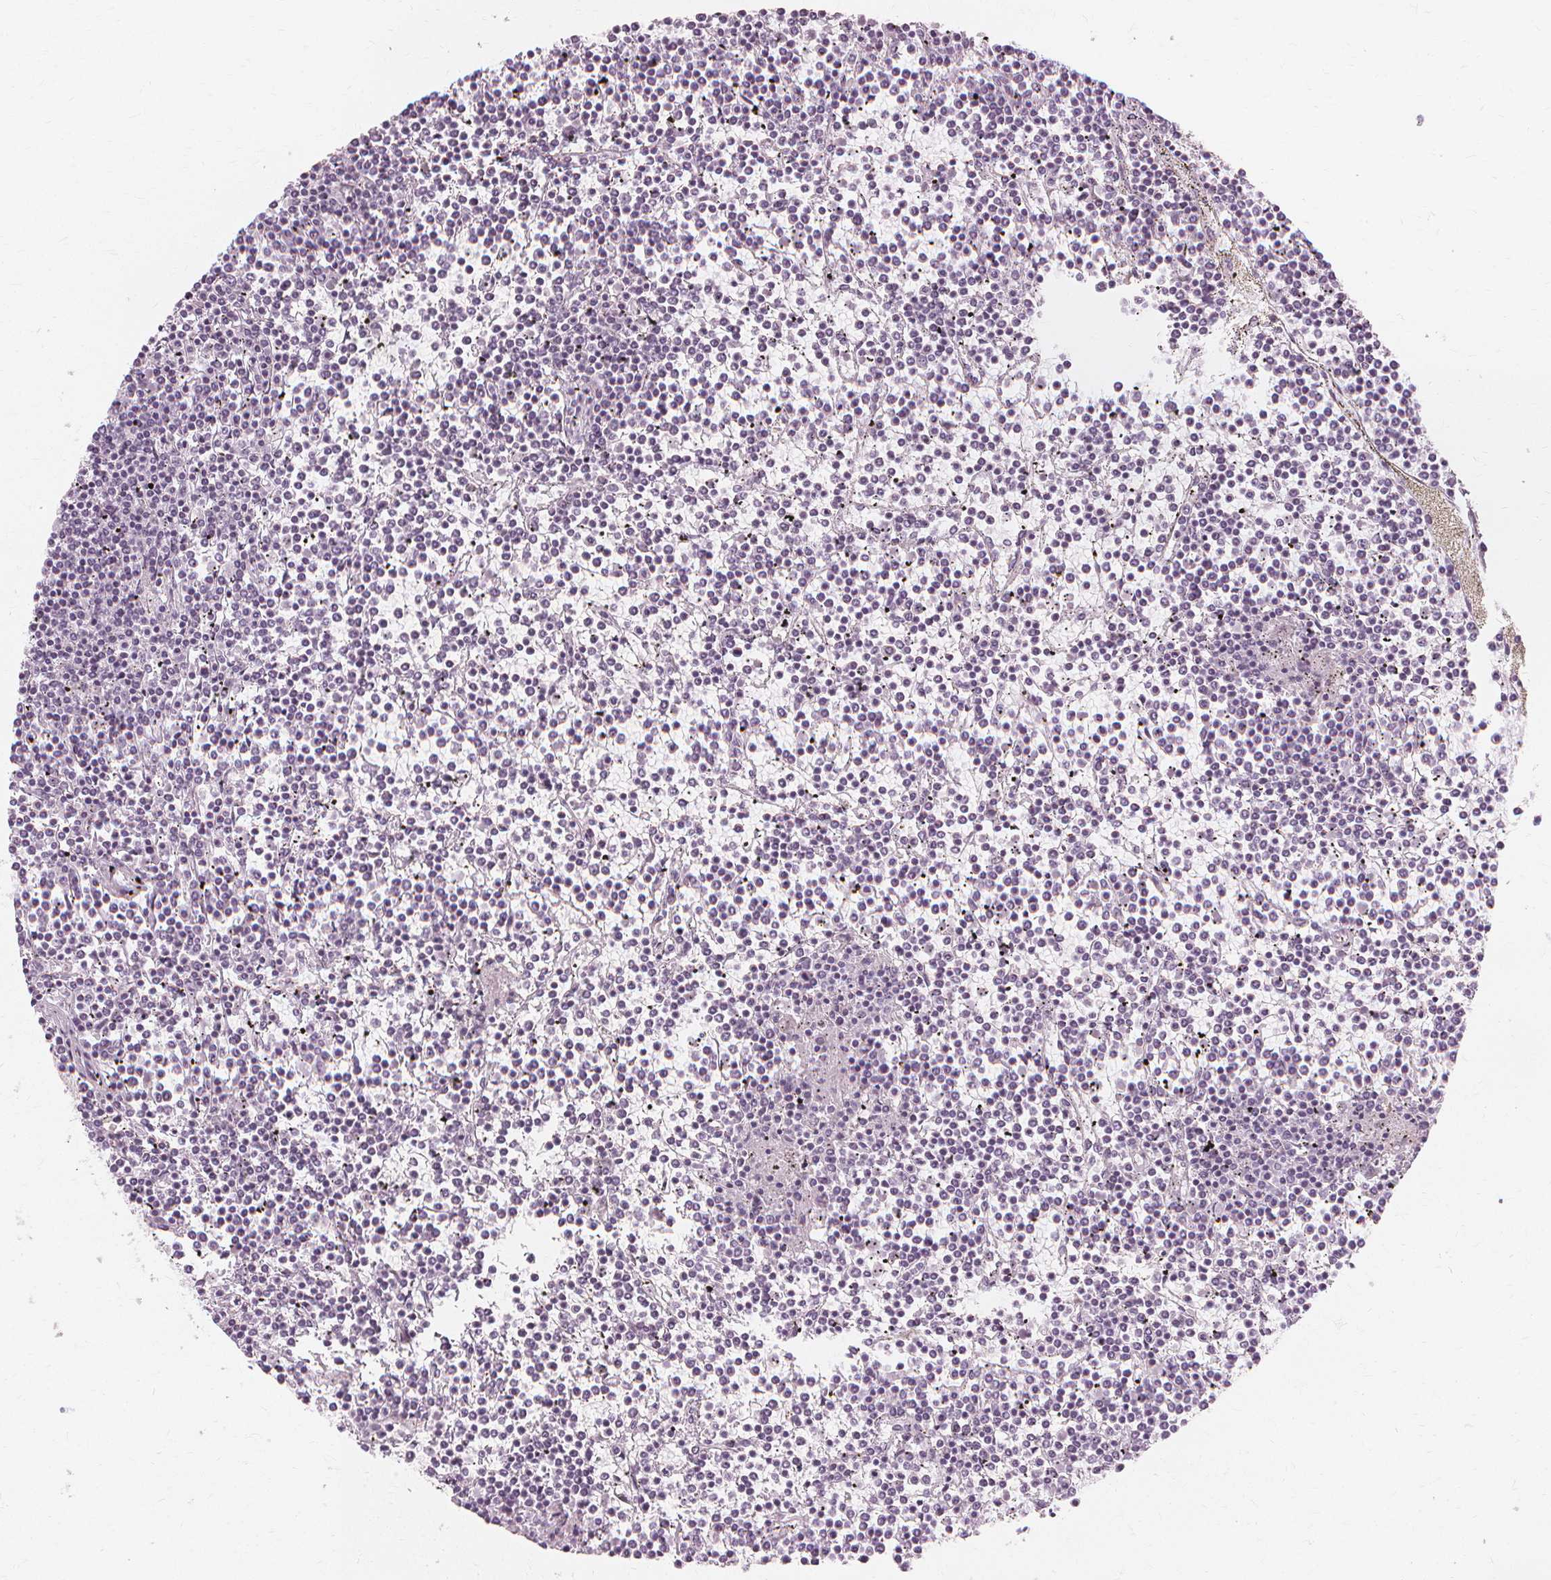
{"staining": {"intensity": "negative", "quantity": "none", "location": "none"}, "tissue": "lymphoma", "cell_type": "Tumor cells", "image_type": "cancer", "snomed": [{"axis": "morphology", "description": "Malignant lymphoma, non-Hodgkin's type, Low grade"}, {"axis": "topography", "description": "Spleen"}], "caption": "This is an IHC image of human low-grade malignant lymphoma, non-Hodgkin's type. There is no expression in tumor cells.", "gene": "NXPE1", "patient": {"sex": "female", "age": 19}}